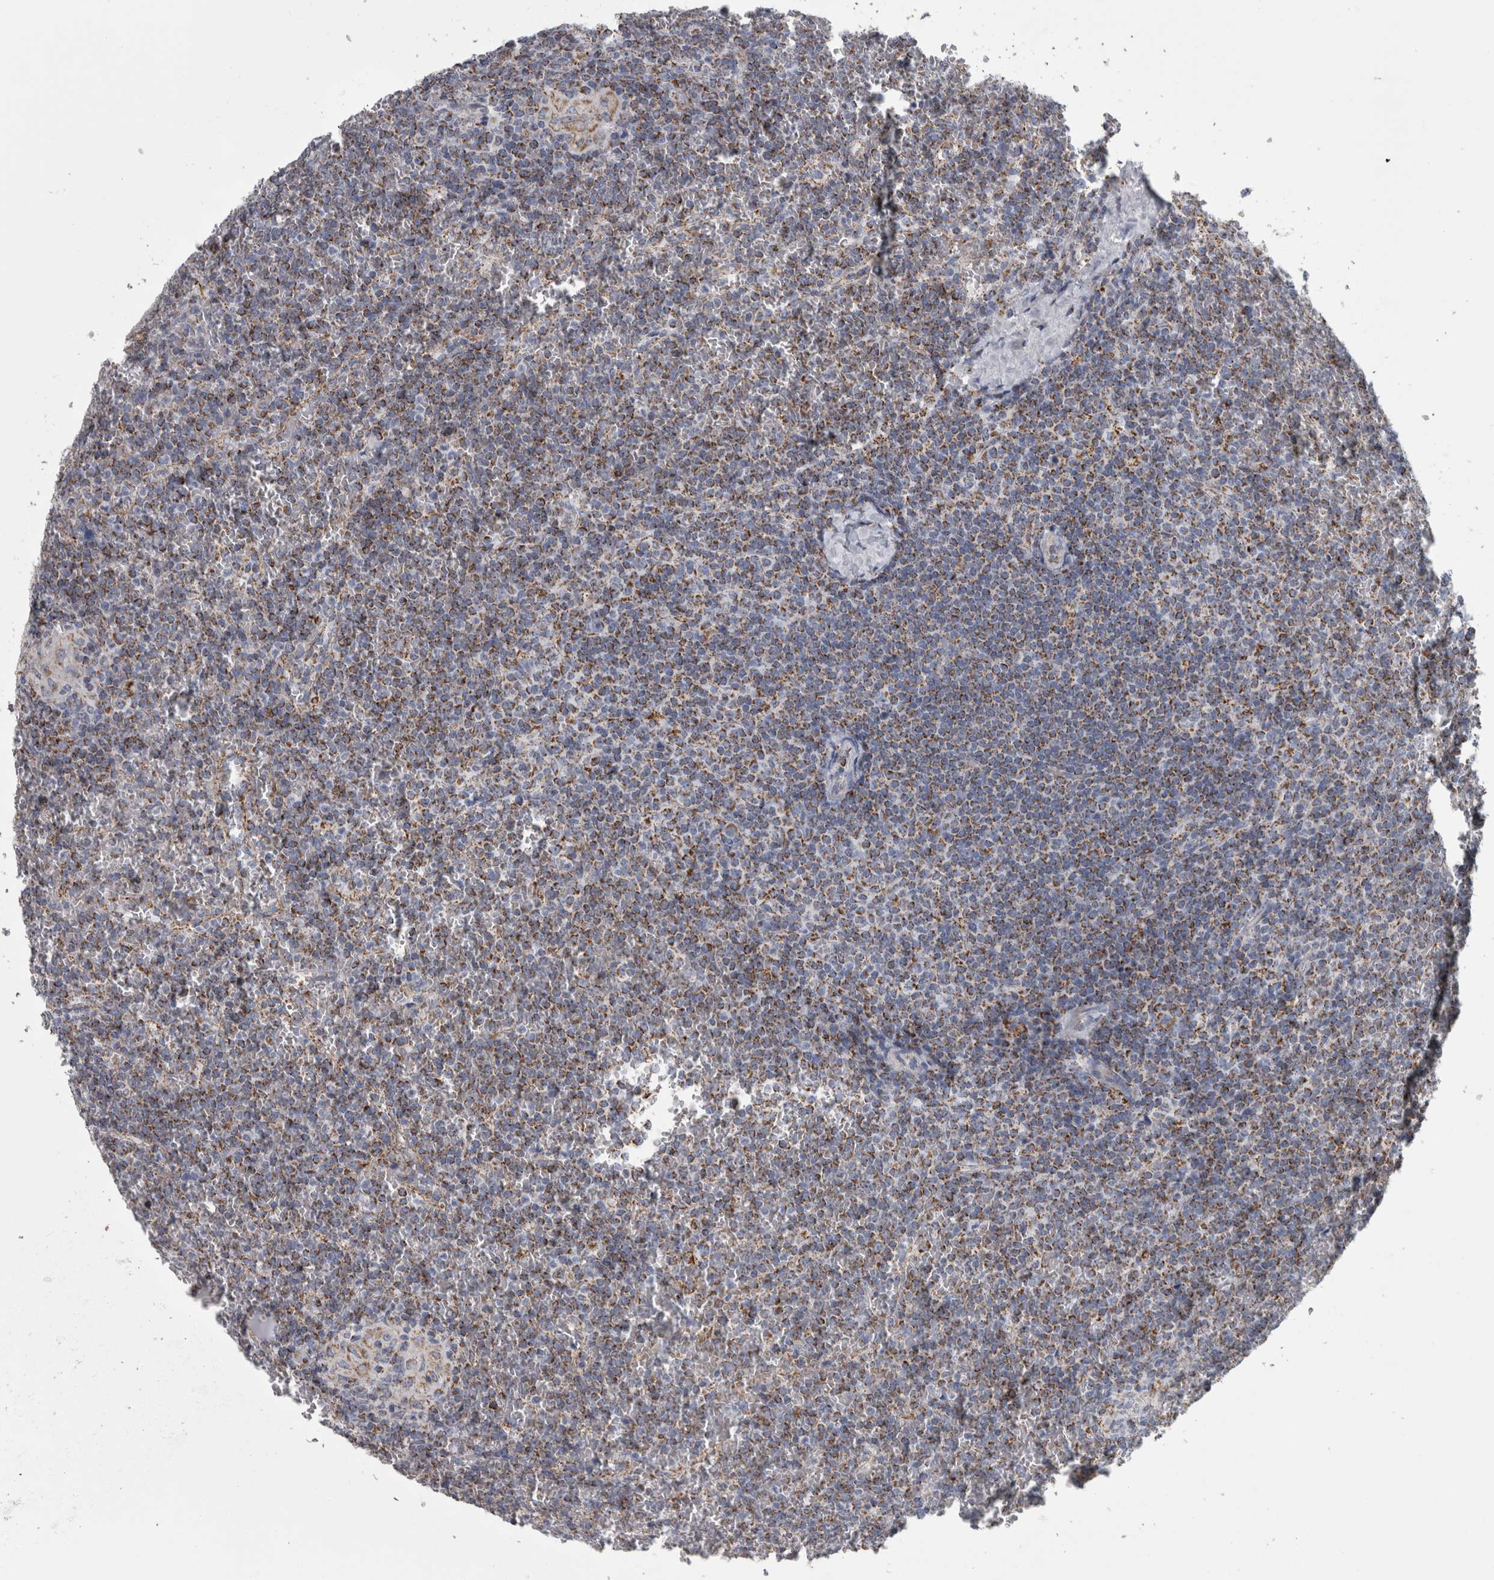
{"staining": {"intensity": "moderate", "quantity": ">75%", "location": "cytoplasmic/membranous"}, "tissue": "lymphoma", "cell_type": "Tumor cells", "image_type": "cancer", "snomed": [{"axis": "morphology", "description": "Malignant lymphoma, non-Hodgkin's type, Low grade"}, {"axis": "topography", "description": "Spleen"}], "caption": "Protein staining of lymphoma tissue shows moderate cytoplasmic/membranous staining in approximately >75% of tumor cells.", "gene": "DBT", "patient": {"sex": "female", "age": 19}}